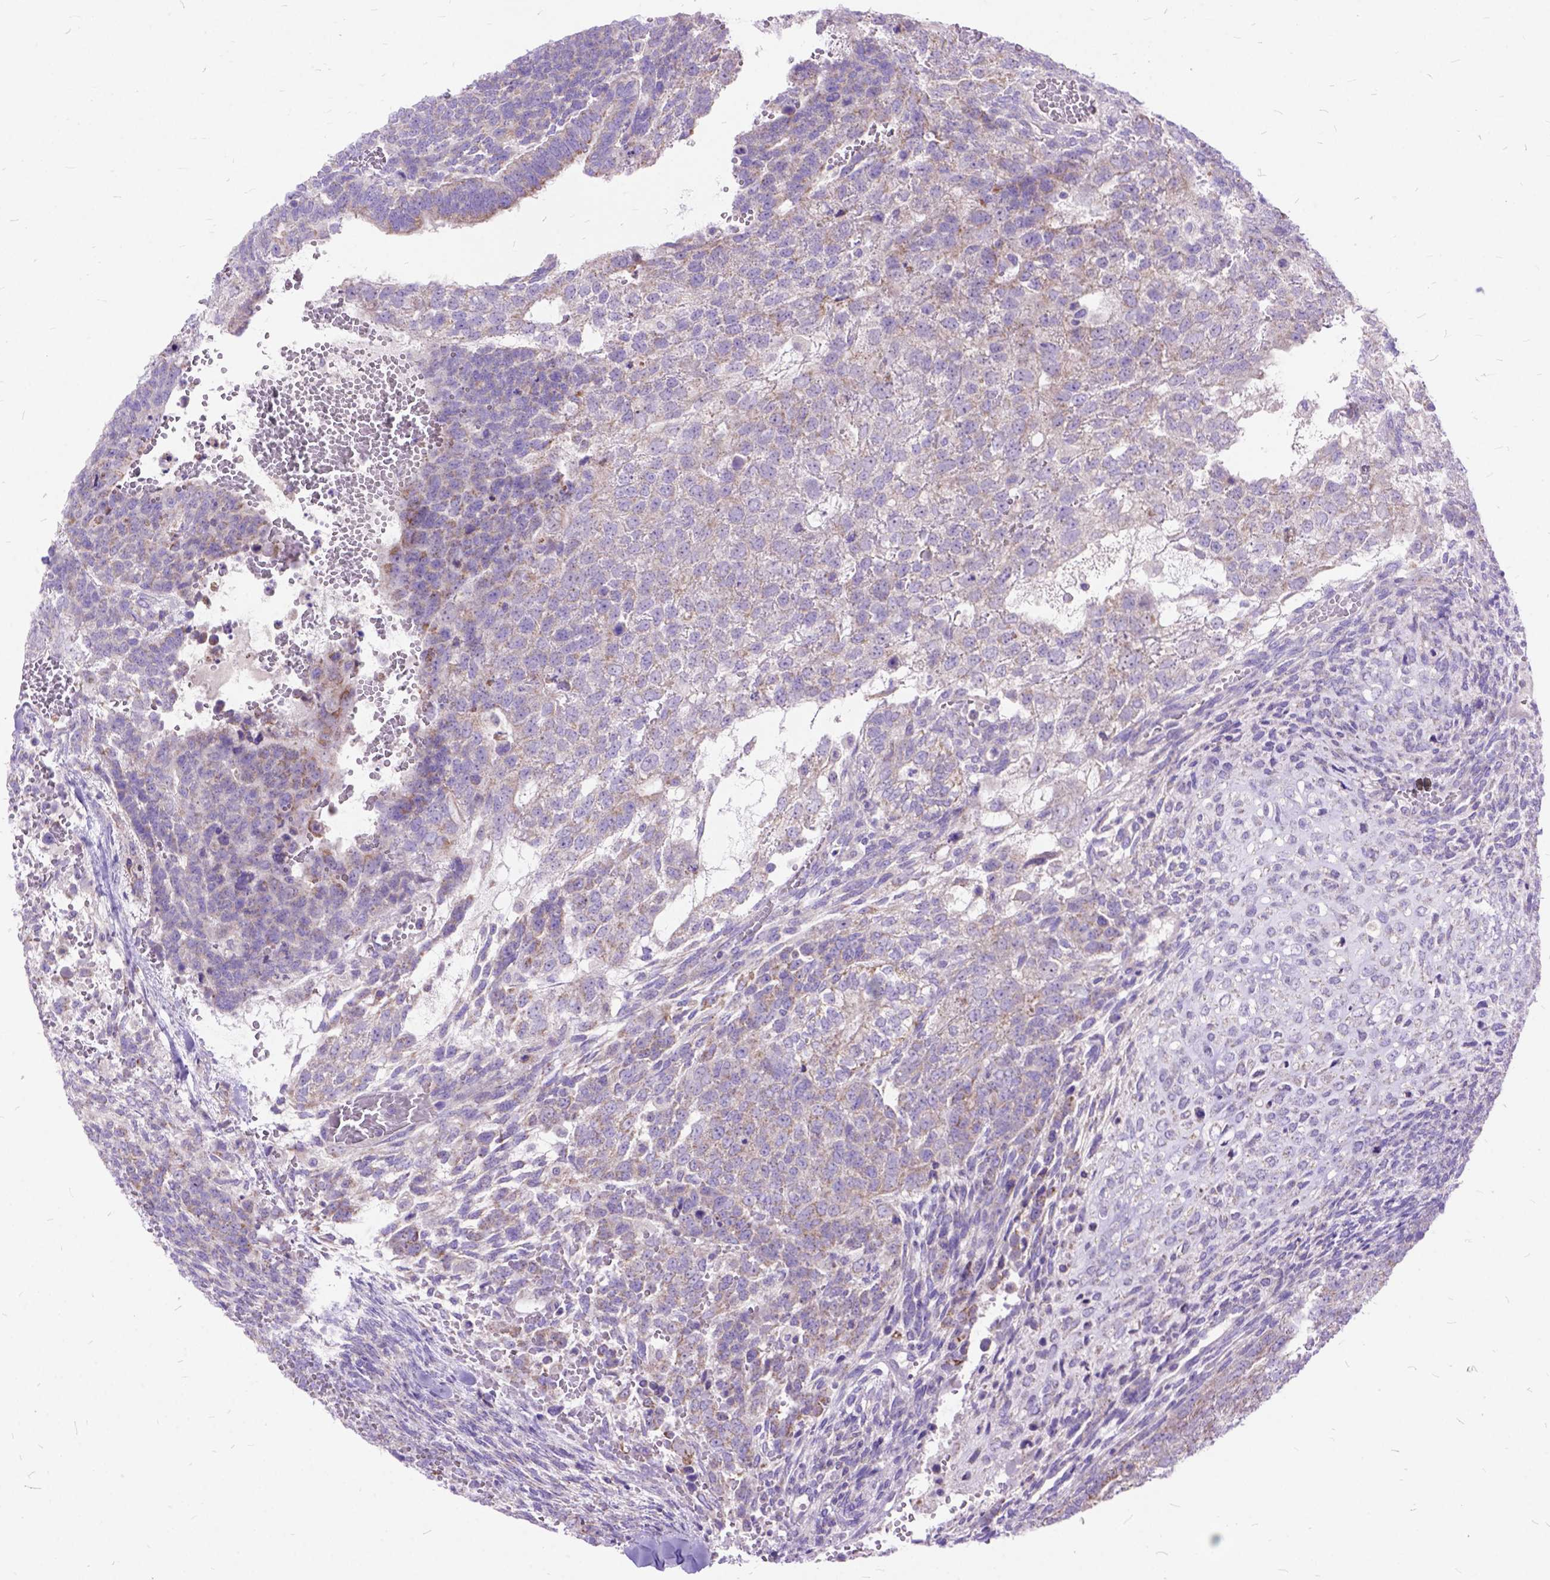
{"staining": {"intensity": "negative", "quantity": "none", "location": "none"}, "tissue": "testis cancer", "cell_type": "Tumor cells", "image_type": "cancer", "snomed": [{"axis": "morphology", "description": "Normal tissue, NOS"}, {"axis": "morphology", "description": "Carcinoma, Embryonal, NOS"}, {"axis": "topography", "description": "Testis"}, {"axis": "topography", "description": "Epididymis"}], "caption": "There is no significant staining in tumor cells of testis cancer (embryonal carcinoma). (Stains: DAB IHC with hematoxylin counter stain, Microscopy: brightfield microscopy at high magnification).", "gene": "CTAG2", "patient": {"sex": "male", "age": 23}}